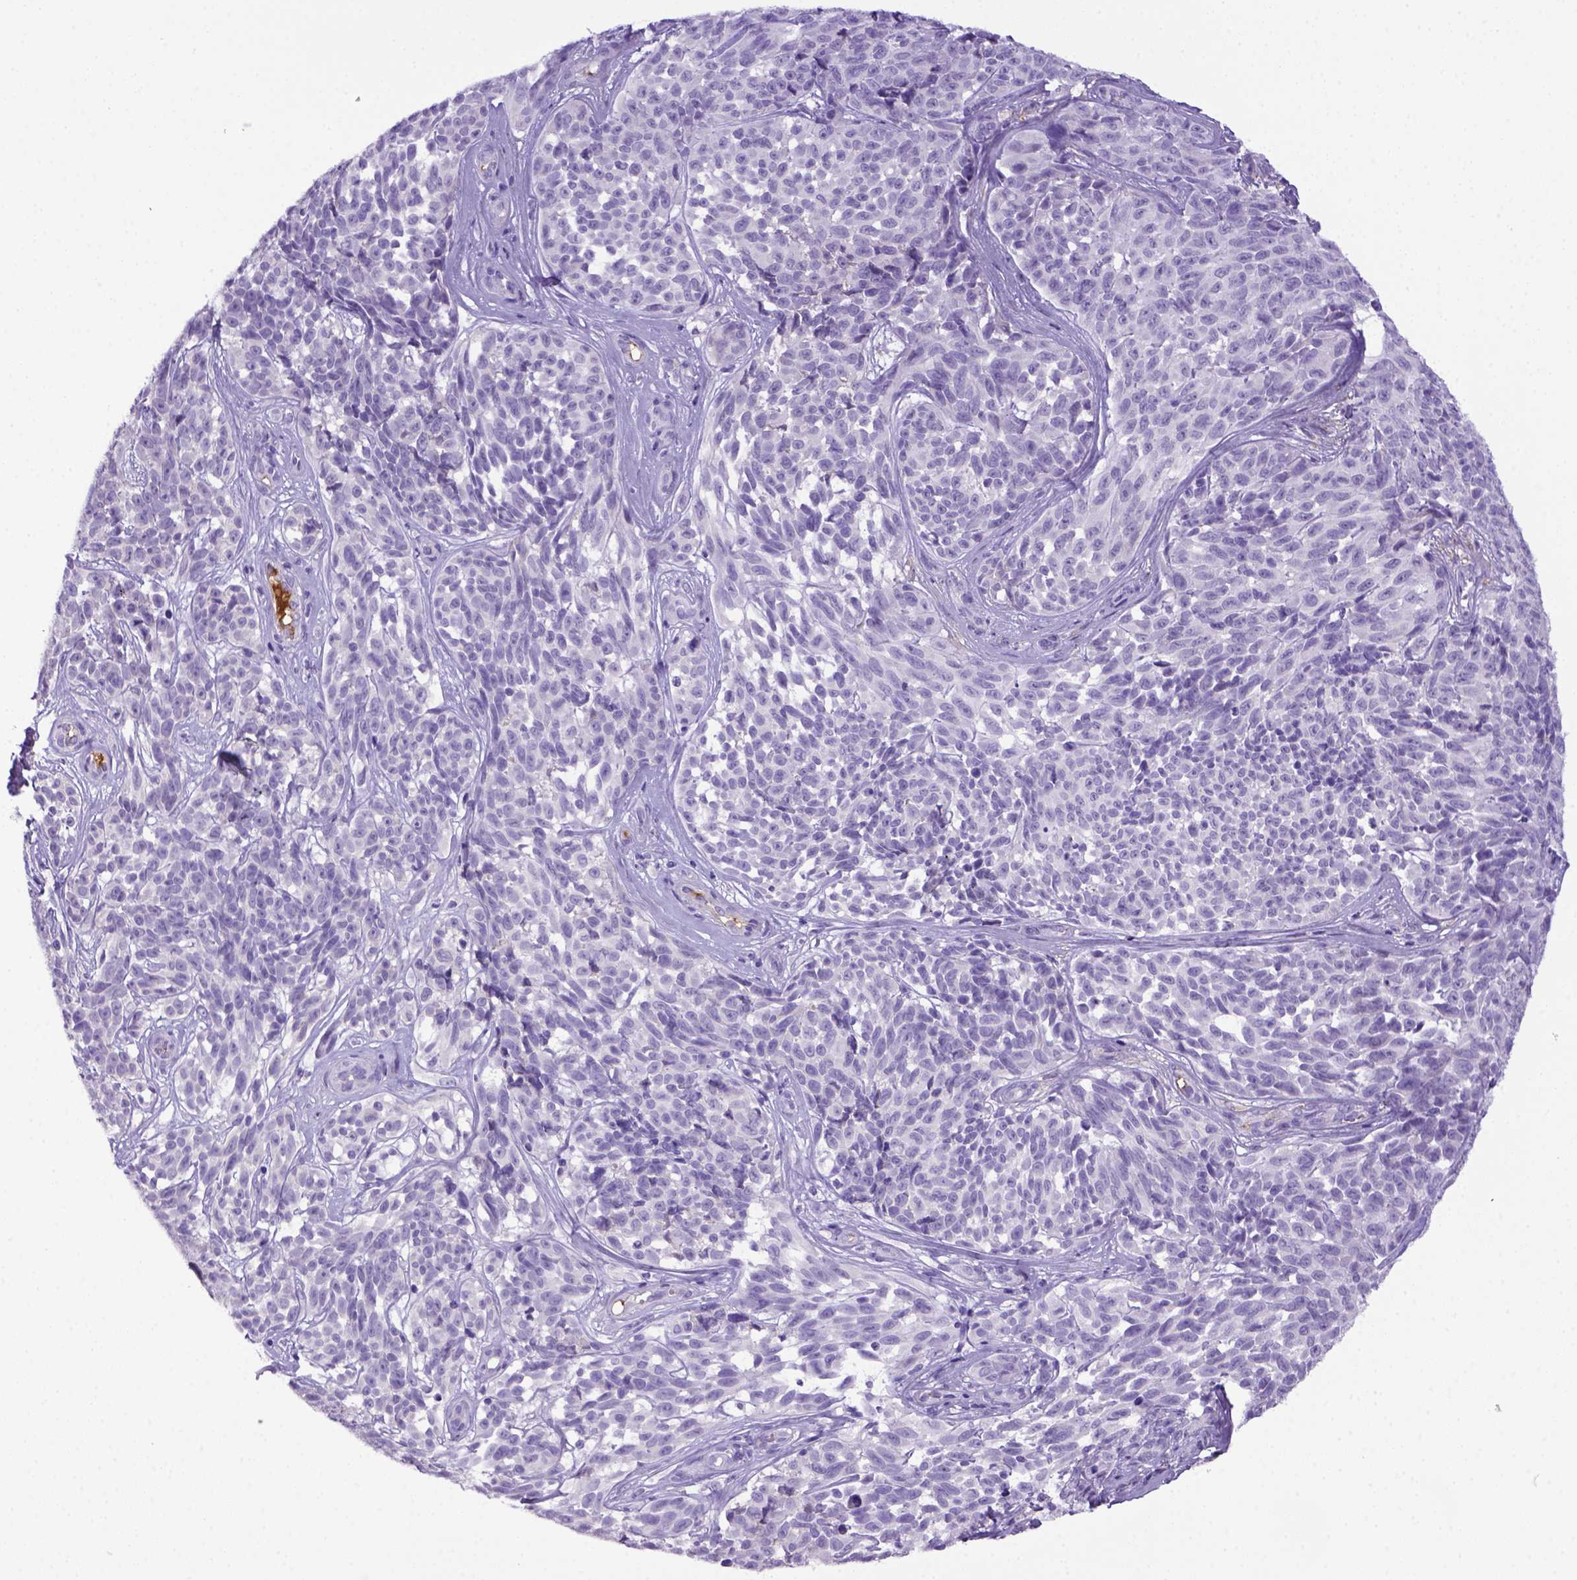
{"staining": {"intensity": "negative", "quantity": "none", "location": "none"}, "tissue": "melanoma", "cell_type": "Tumor cells", "image_type": "cancer", "snomed": [{"axis": "morphology", "description": "Malignant melanoma, NOS"}, {"axis": "topography", "description": "Skin"}], "caption": "IHC of human malignant melanoma demonstrates no staining in tumor cells.", "gene": "ITIH4", "patient": {"sex": "female", "age": 88}}